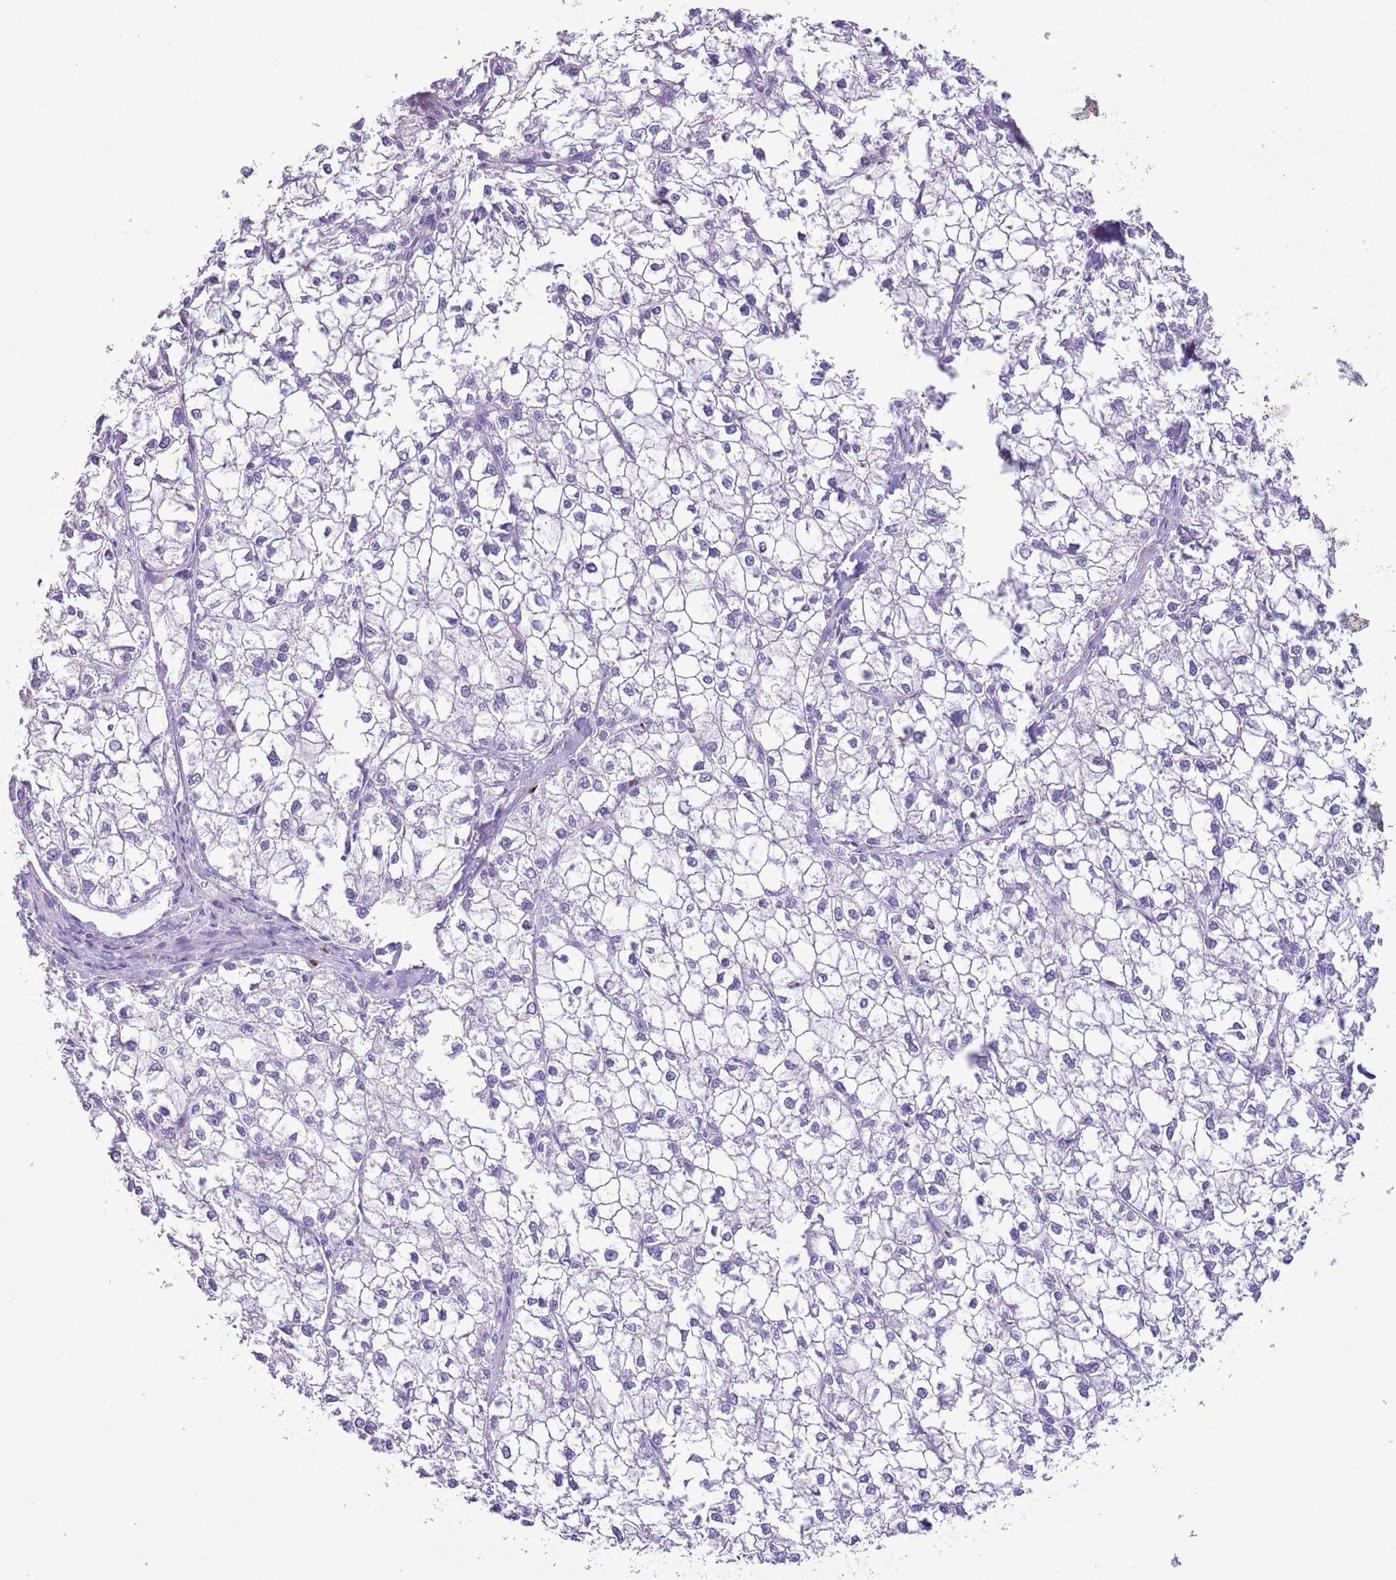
{"staining": {"intensity": "negative", "quantity": "none", "location": "none"}, "tissue": "liver cancer", "cell_type": "Tumor cells", "image_type": "cancer", "snomed": [{"axis": "morphology", "description": "Carcinoma, Hepatocellular, NOS"}, {"axis": "topography", "description": "Liver"}], "caption": "Immunohistochemistry histopathology image of neoplastic tissue: liver cancer stained with DAB displays no significant protein expression in tumor cells.", "gene": "SLC7A14", "patient": {"sex": "female", "age": 43}}